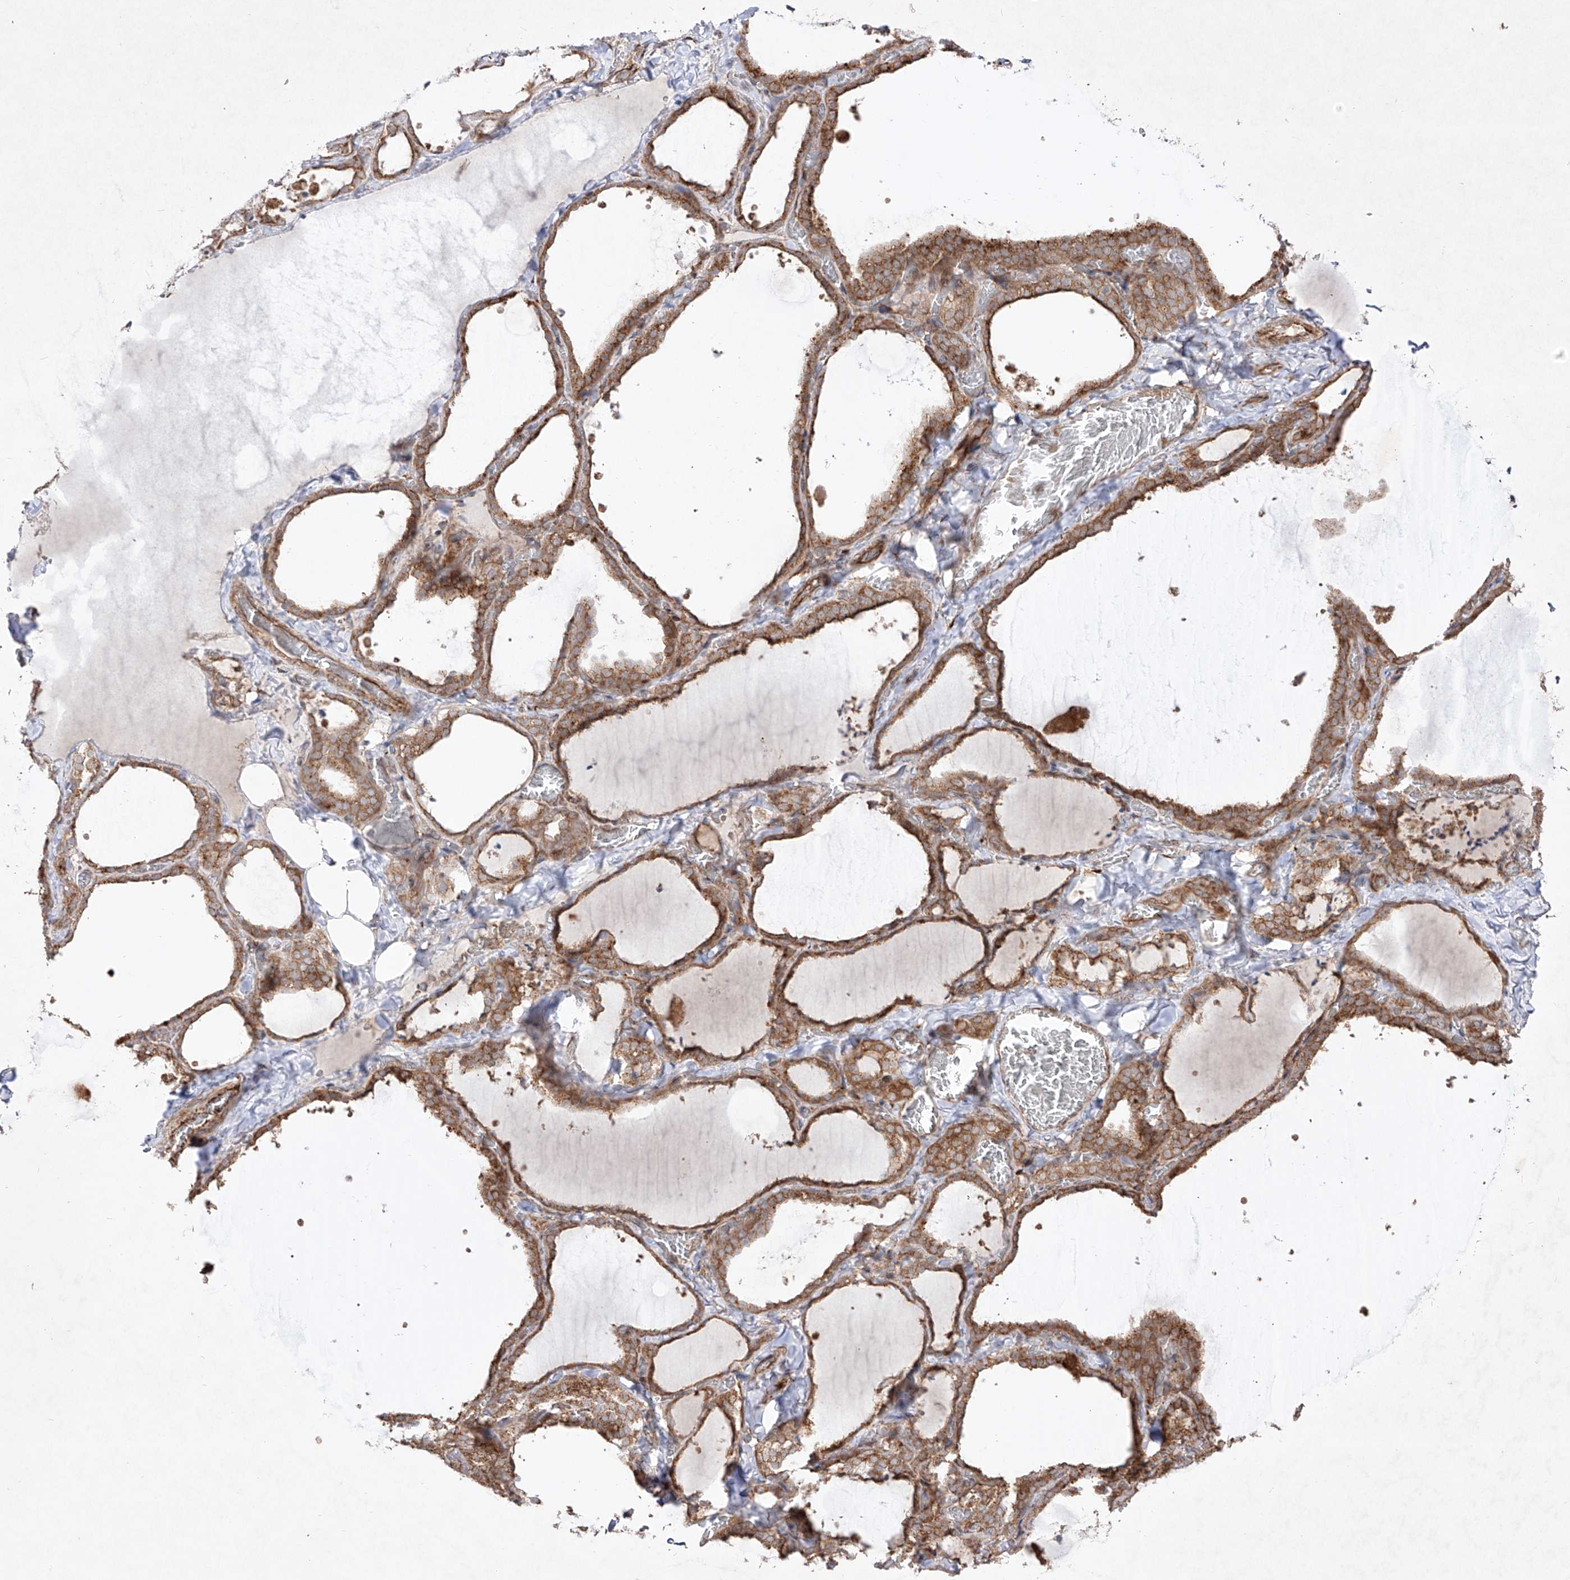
{"staining": {"intensity": "strong", "quantity": ">75%", "location": "cytoplasmic/membranous"}, "tissue": "thyroid gland", "cell_type": "Glandular cells", "image_type": "normal", "snomed": [{"axis": "morphology", "description": "Normal tissue, NOS"}, {"axis": "topography", "description": "Thyroid gland"}], "caption": "Immunohistochemical staining of normal human thyroid gland exhibits high levels of strong cytoplasmic/membranous positivity in about >75% of glandular cells.", "gene": "YKT6", "patient": {"sex": "female", "age": 22}}